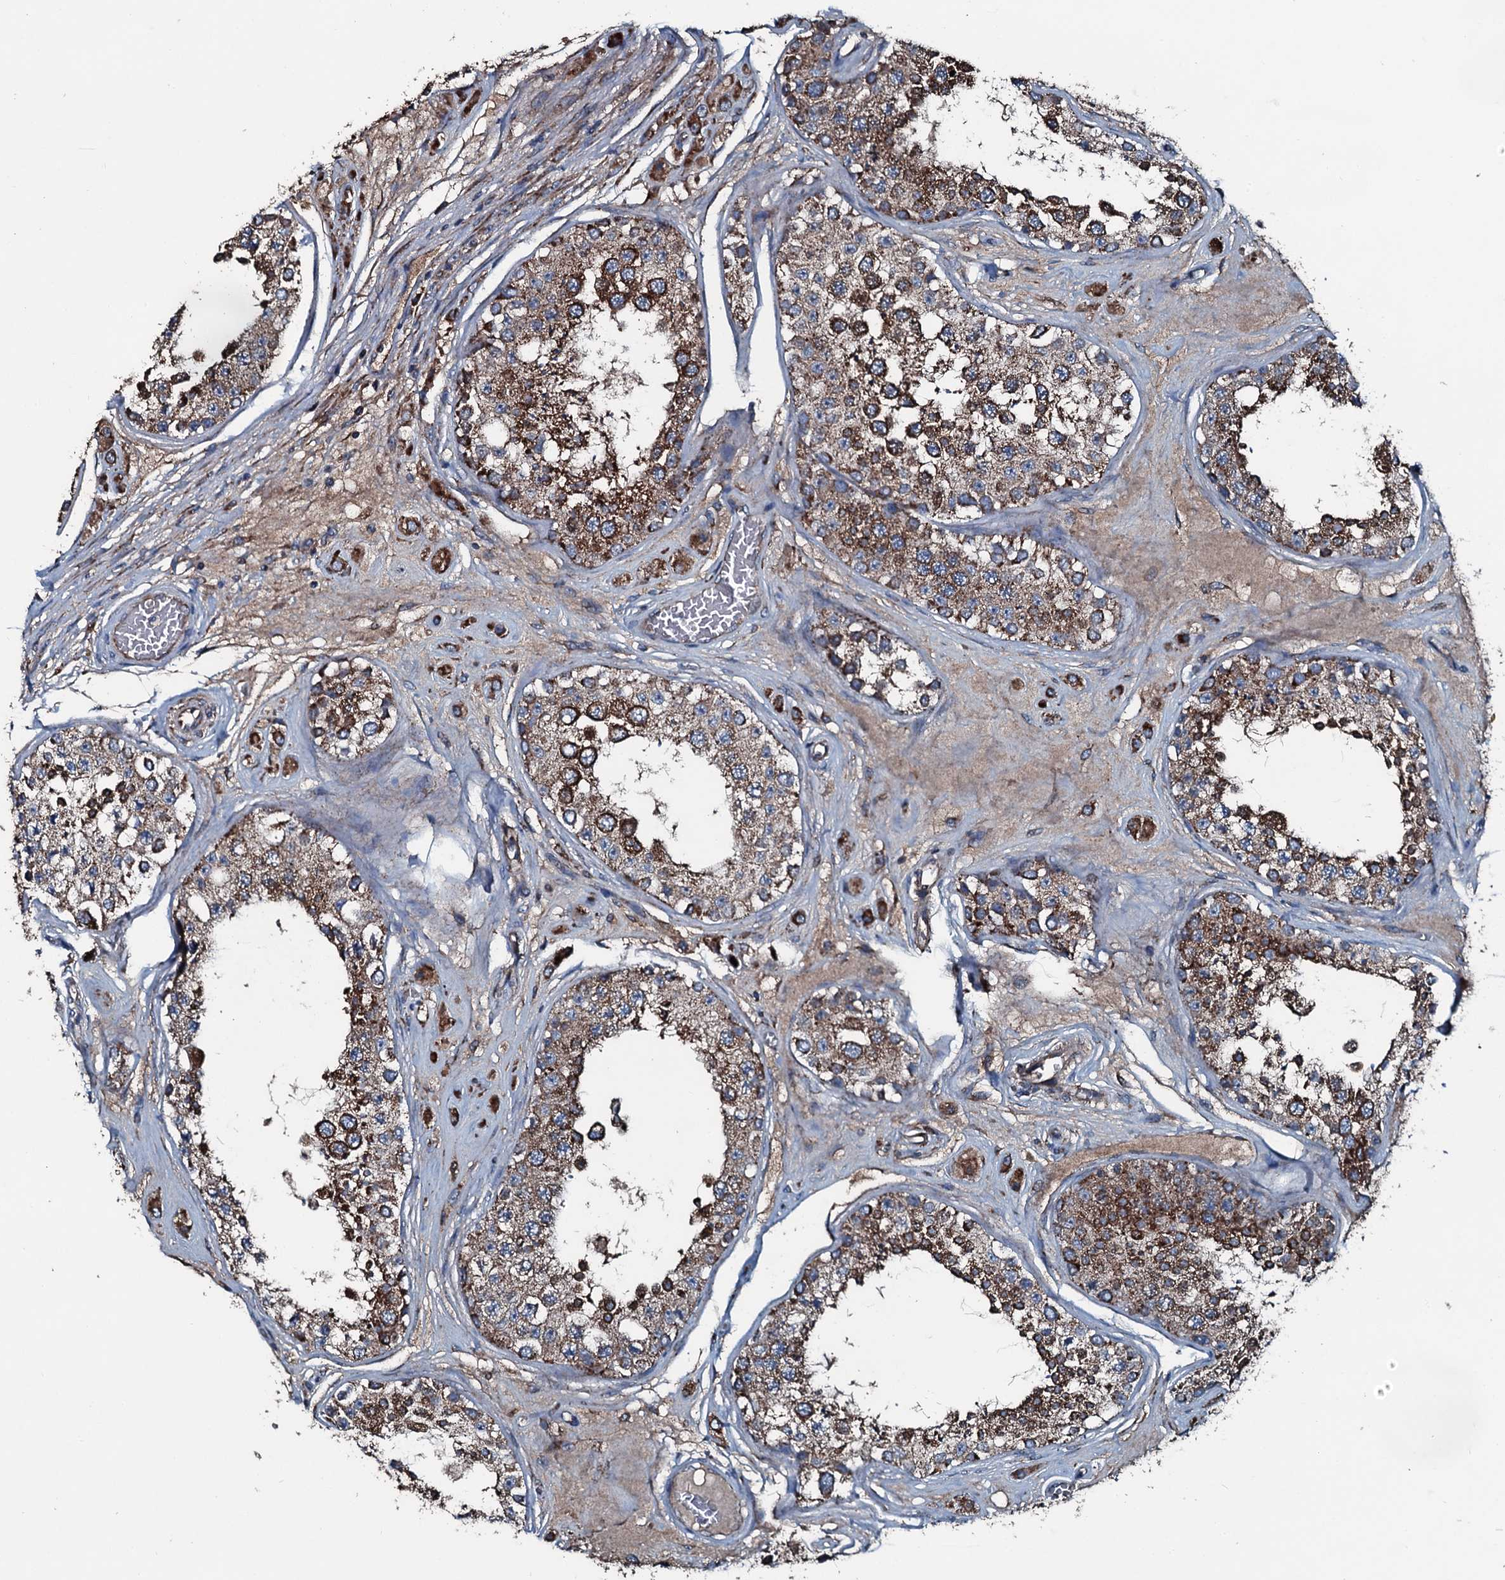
{"staining": {"intensity": "strong", "quantity": ">75%", "location": "cytoplasmic/membranous"}, "tissue": "testis", "cell_type": "Cells in seminiferous ducts", "image_type": "normal", "snomed": [{"axis": "morphology", "description": "Normal tissue, NOS"}, {"axis": "topography", "description": "Testis"}], "caption": "Benign testis displays strong cytoplasmic/membranous expression in about >75% of cells in seminiferous ducts, visualized by immunohistochemistry. The staining was performed using DAB to visualize the protein expression in brown, while the nuclei were stained in blue with hematoxylin (Magnification: 20x).", "gene": "ACSS3", "patient": {"sex": "male", "age": 25}}